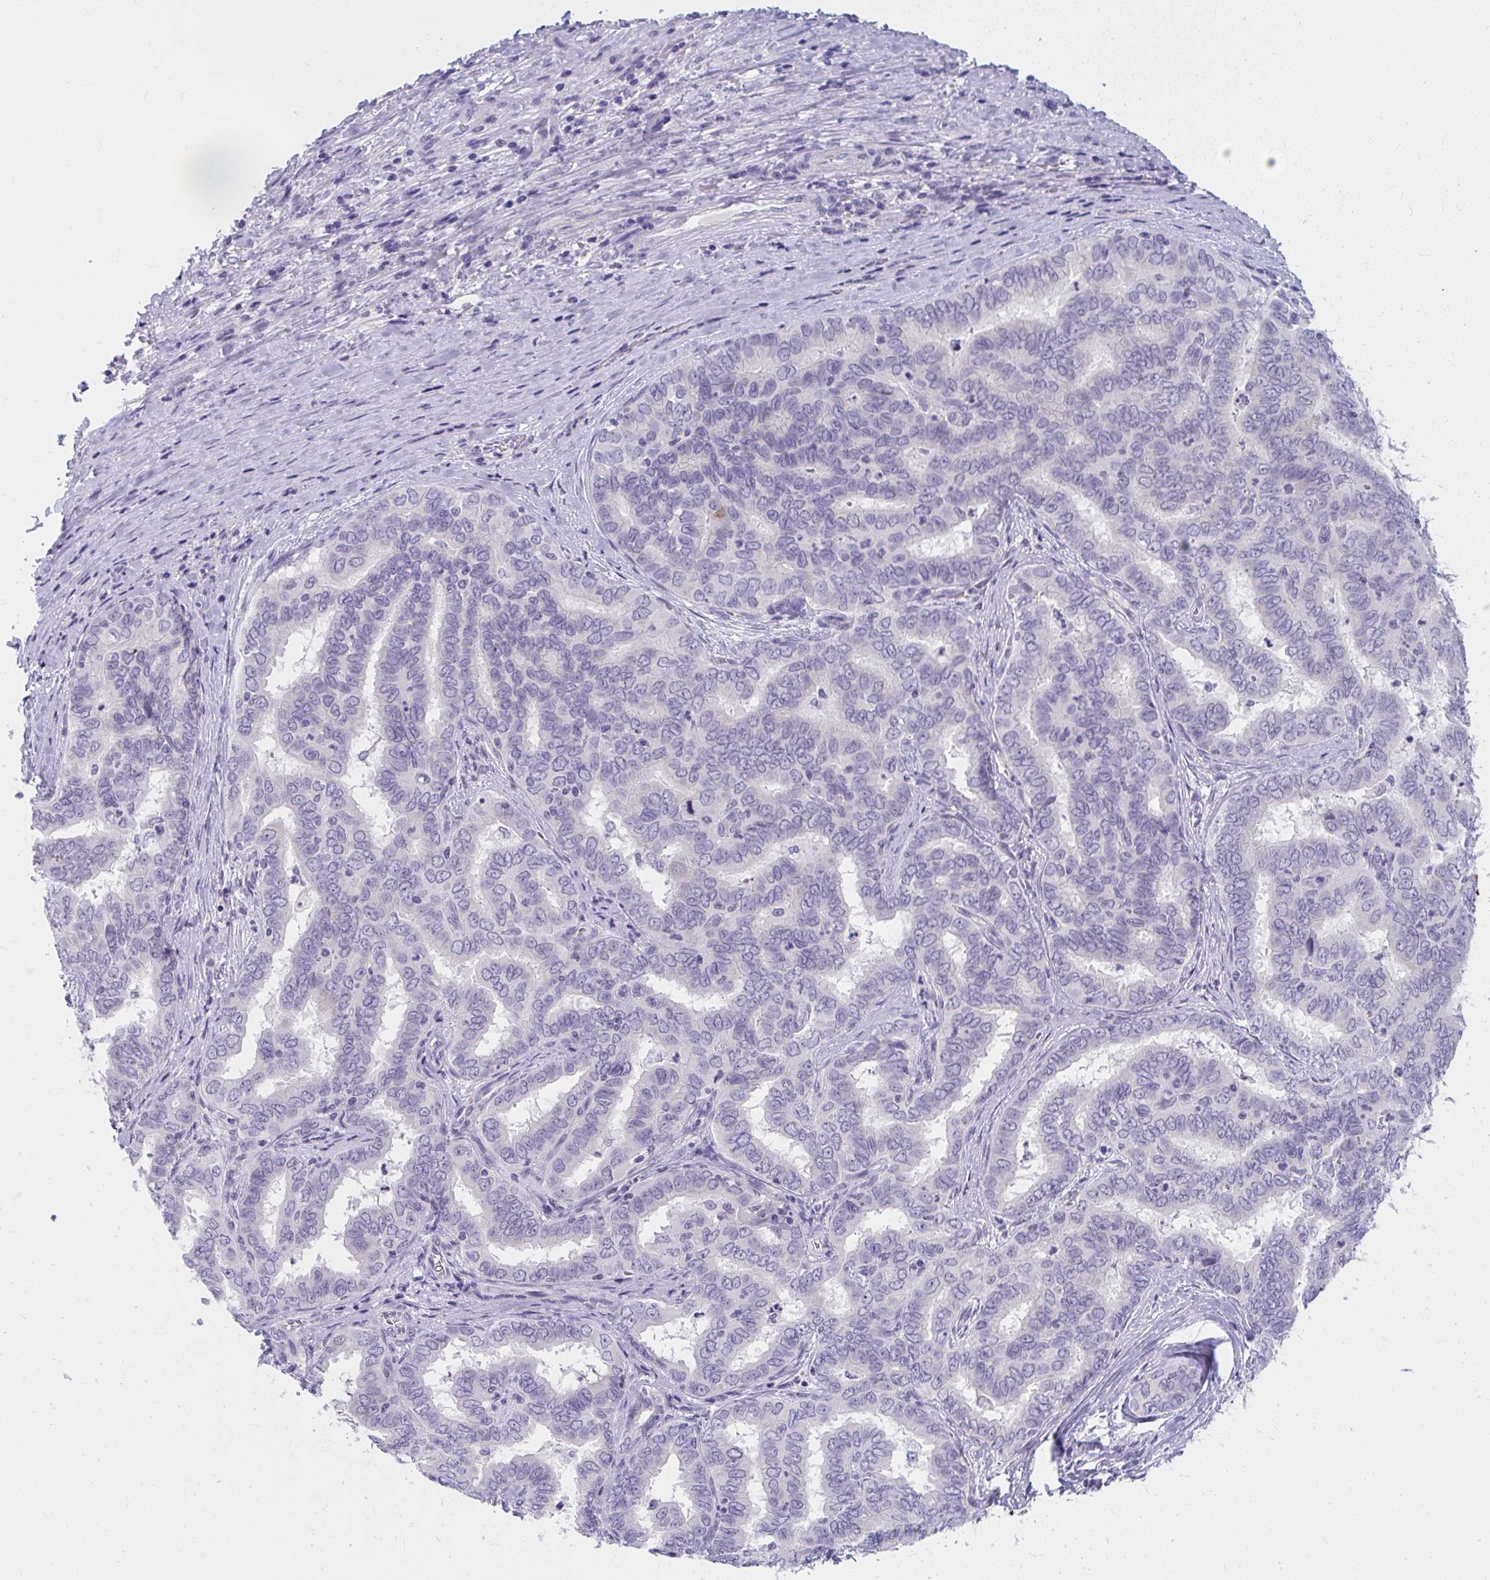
{"staining": {"intensity": "negative", "quantity": "none", "location": "none"}, "tissue": "liver cancer", "cell_type": "Tumor cells", "image_type": "cancer", "snomed": [{"axis": "morphology", "description": "Cholangiocarcinoma"}, {"axis": "topography", "description": "Liver"}], "caption": "The micrograph reveals no staining of tumor cells in liver cholangiocarcinoma. (DAB immunohistochemistry visualized using brightfield microscopy, high magnification).", "gene": "UGT3A2", "patient": {"sex": "female", "age": 64}}